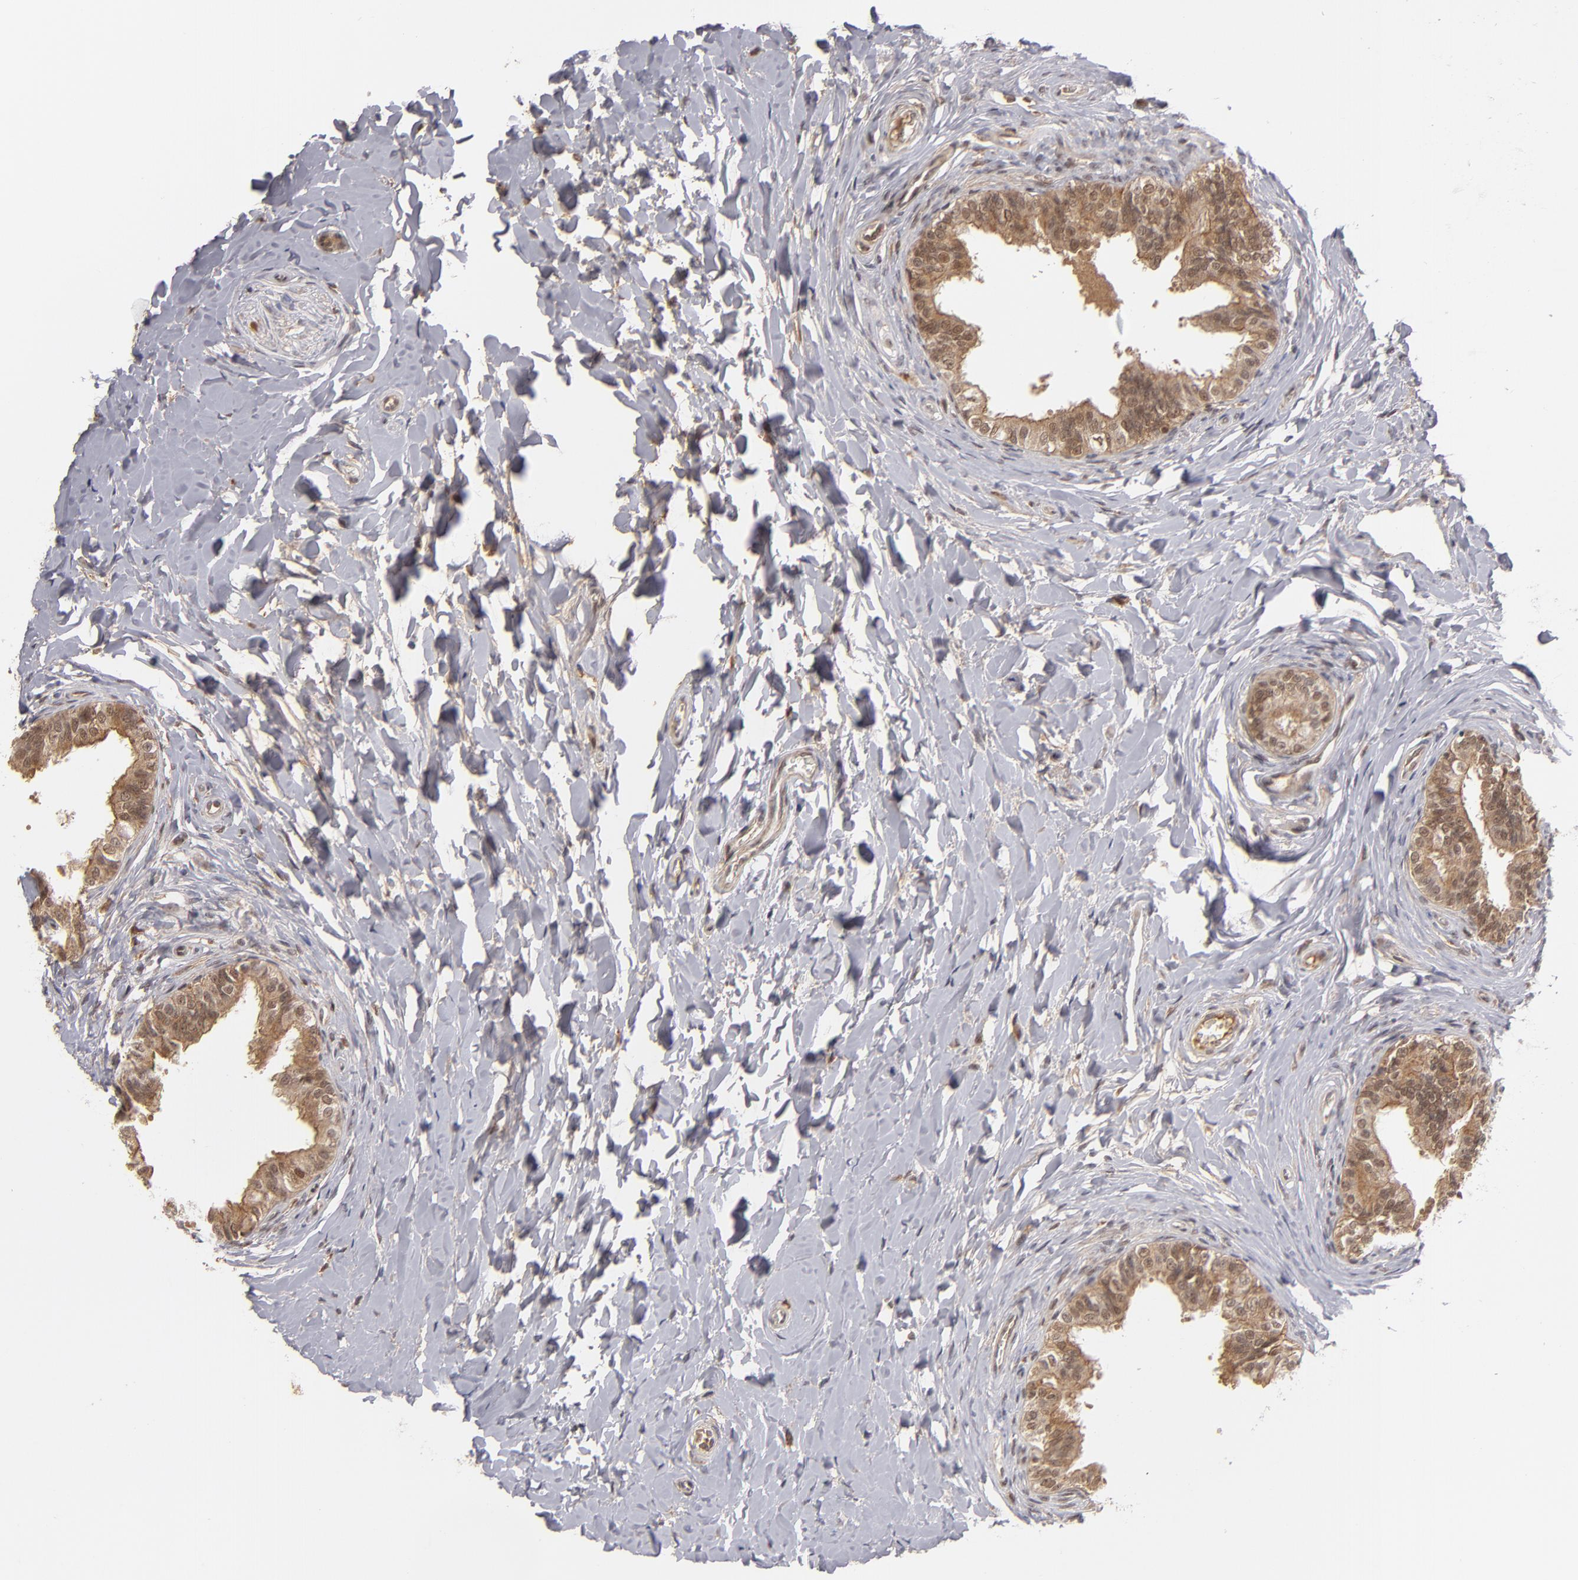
{"staining": {"intensity": "moderate", "quantity": ">75%", "location": "cytoplasmic/membranous,nuclear"}, "tissue": "epididymis", "cell_type": "Glandular cells", "image_type": "normal", "snomed": [{"axis": "morphology", "description": "Normal tissue, NOS"}, {"axis": "topography", "description": "Soft tissue"}, {"axis": "topography", "description": "Epididymis"}], "caption": "Normal epididymis exhibits moderate cytoplasmic/membranous,nuclear expression in approximately >75% of glandular cells.", "gene": "ZNF234", "patient": {"sex": "male", "age": 26}}